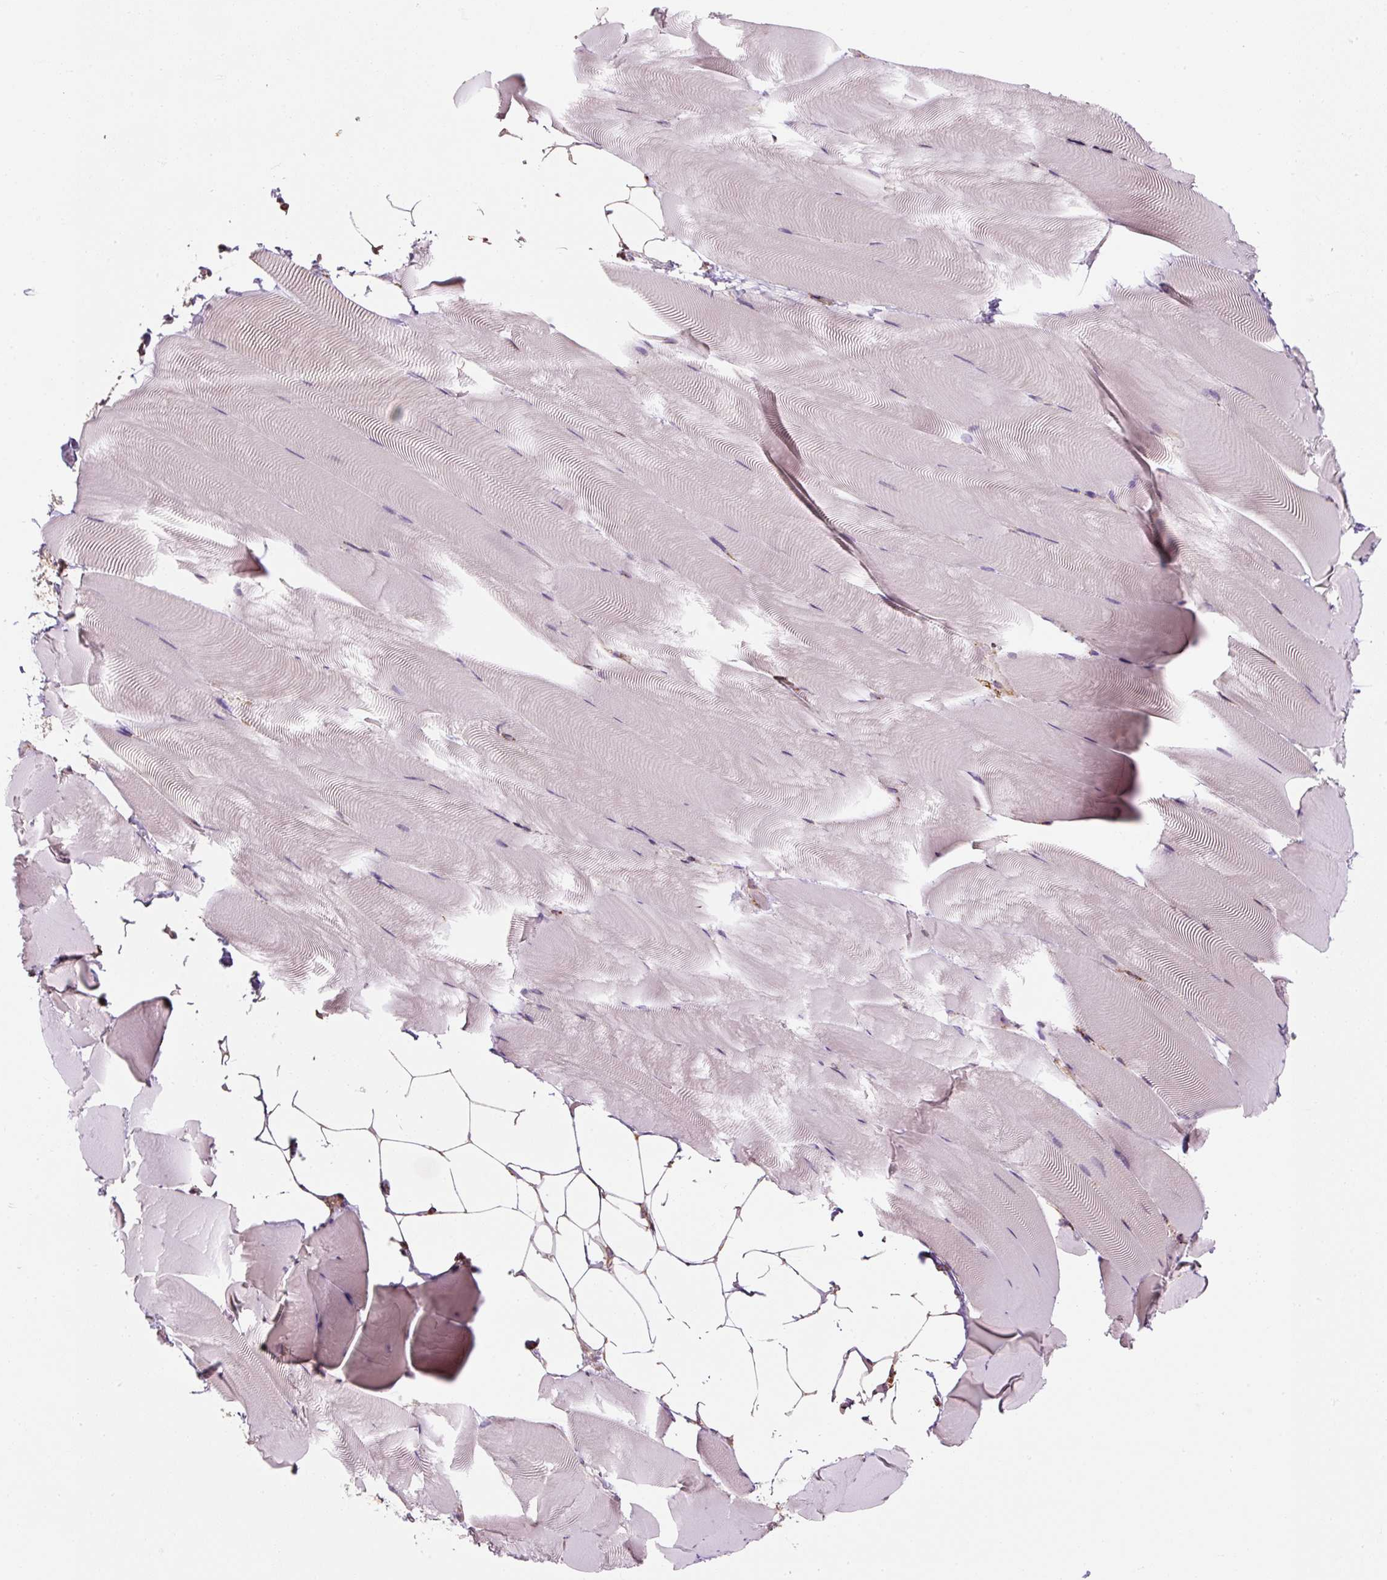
{"staining": {"intensity": "negative", "quantity": "none", "location": "none"}, "tissue": "skeletal muscle", "cell_type": "Myocytes", "image_type": "normal", "snomed": [{"axis": "morphology", "description": "Normal tissue, NOS"}, {"axis": "topography", "description": "Skeletal muscle"}], "caption": "IHC photomicrograph of benign skeletal muscle: skeletal muscle stained with DAB (3,3'-diaminobenzidine) exhibits no significant protein positivity in myocytes.", "gene": "PRKCSH", "patient": {"sex": "female", "age": 64}}